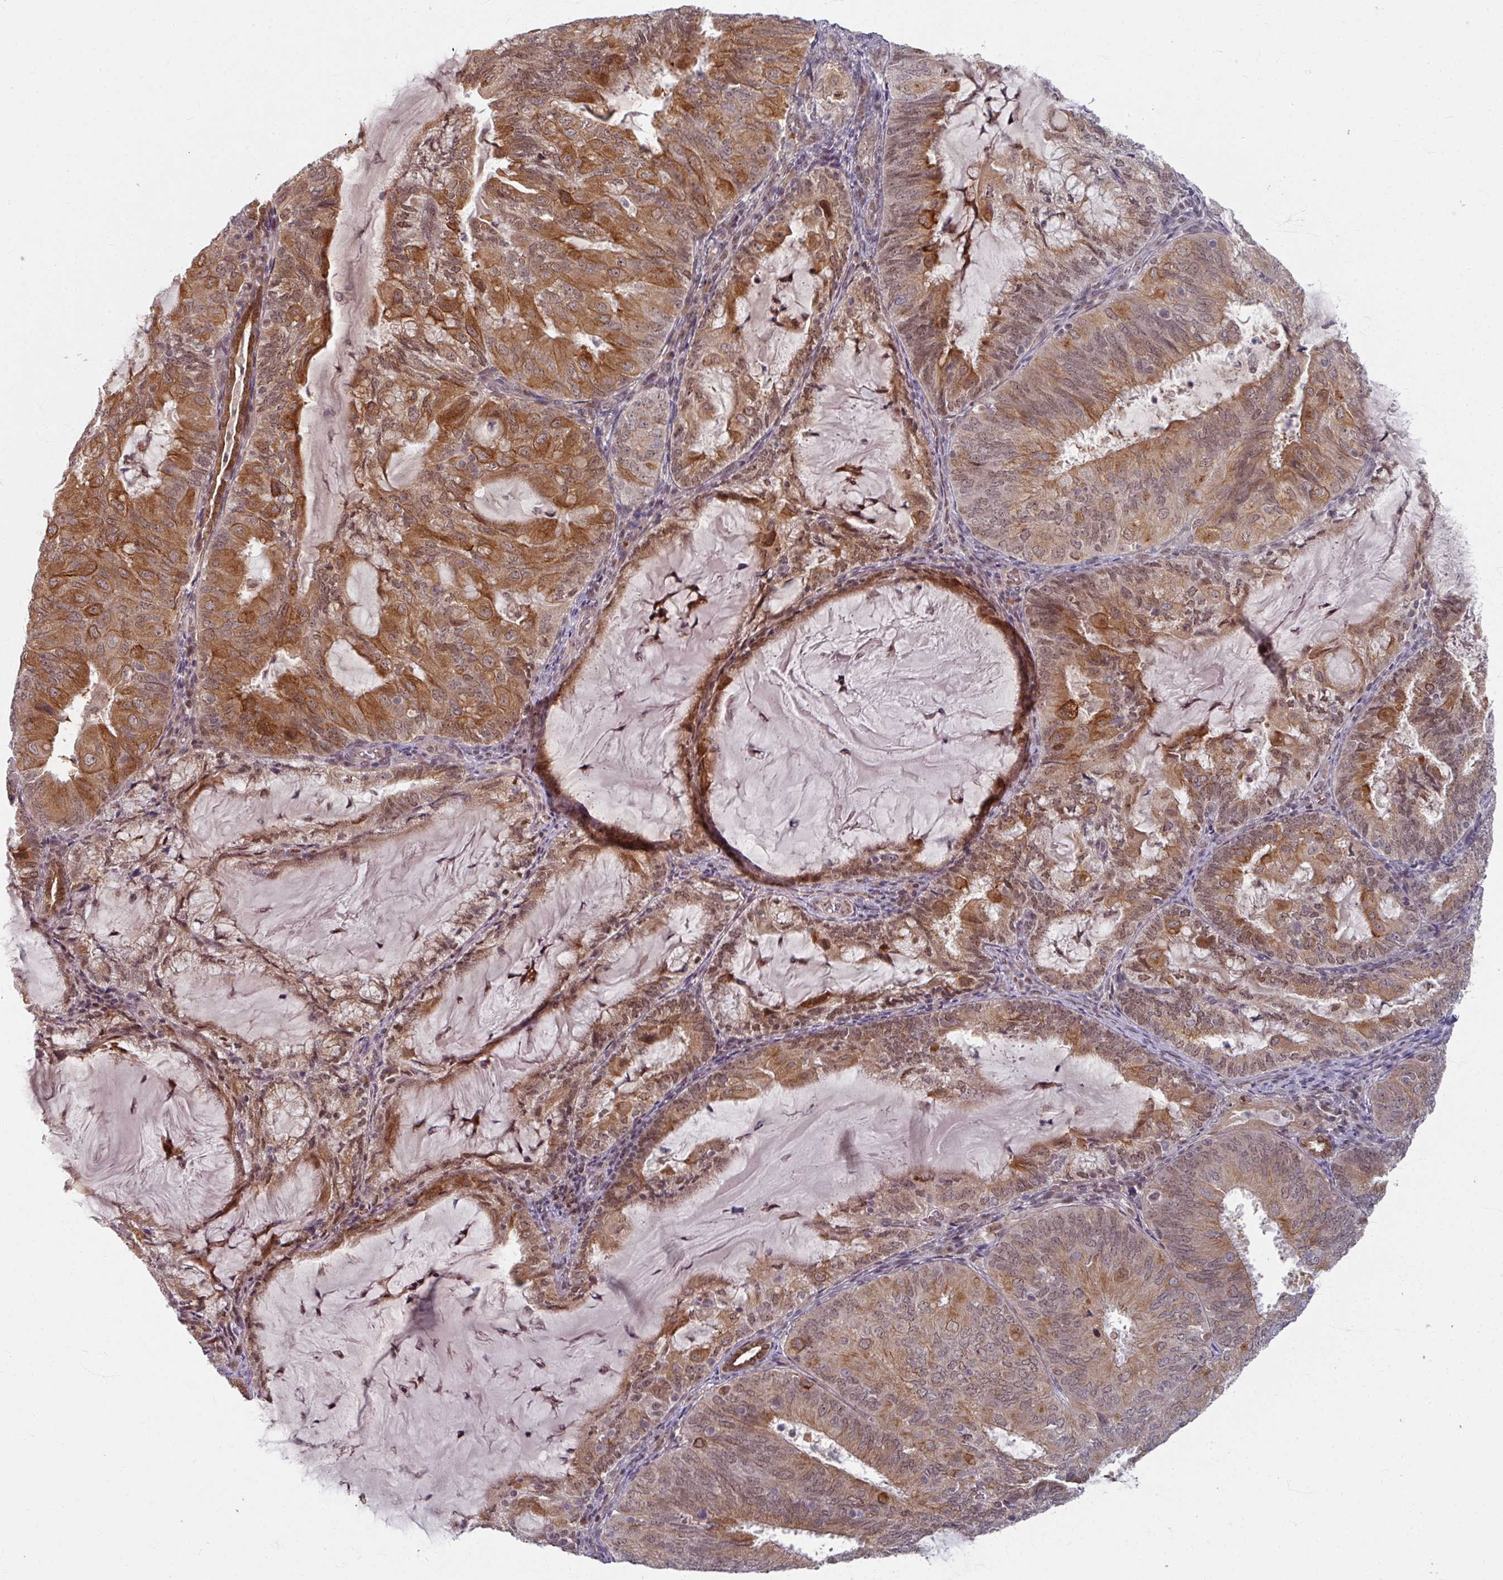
{"staining": {"intensity": "moderate", "quantity": ">75%", "location": "cytoplasmic/membranous,nuclear"}, "tissue": "endometrial cancer", "cell_type": "Tumor cells", "image_type": "cancer", "snomed": [{"axis": "morphology", "description": "Adenocarcinoma, NOS"}, {"axis": "topography", "description": "Endometrium"}], "caption": "This histopathology image shows immunohistochemistry (IHC) staining of human endometrial cancer (adenocarcinoma), with medium moderate cytoplasmic/membranous and nuclear expression in approximately >75% of tumor cells.", "gene": "KLC3", "patient": {"sex": "female", "age": 81}}